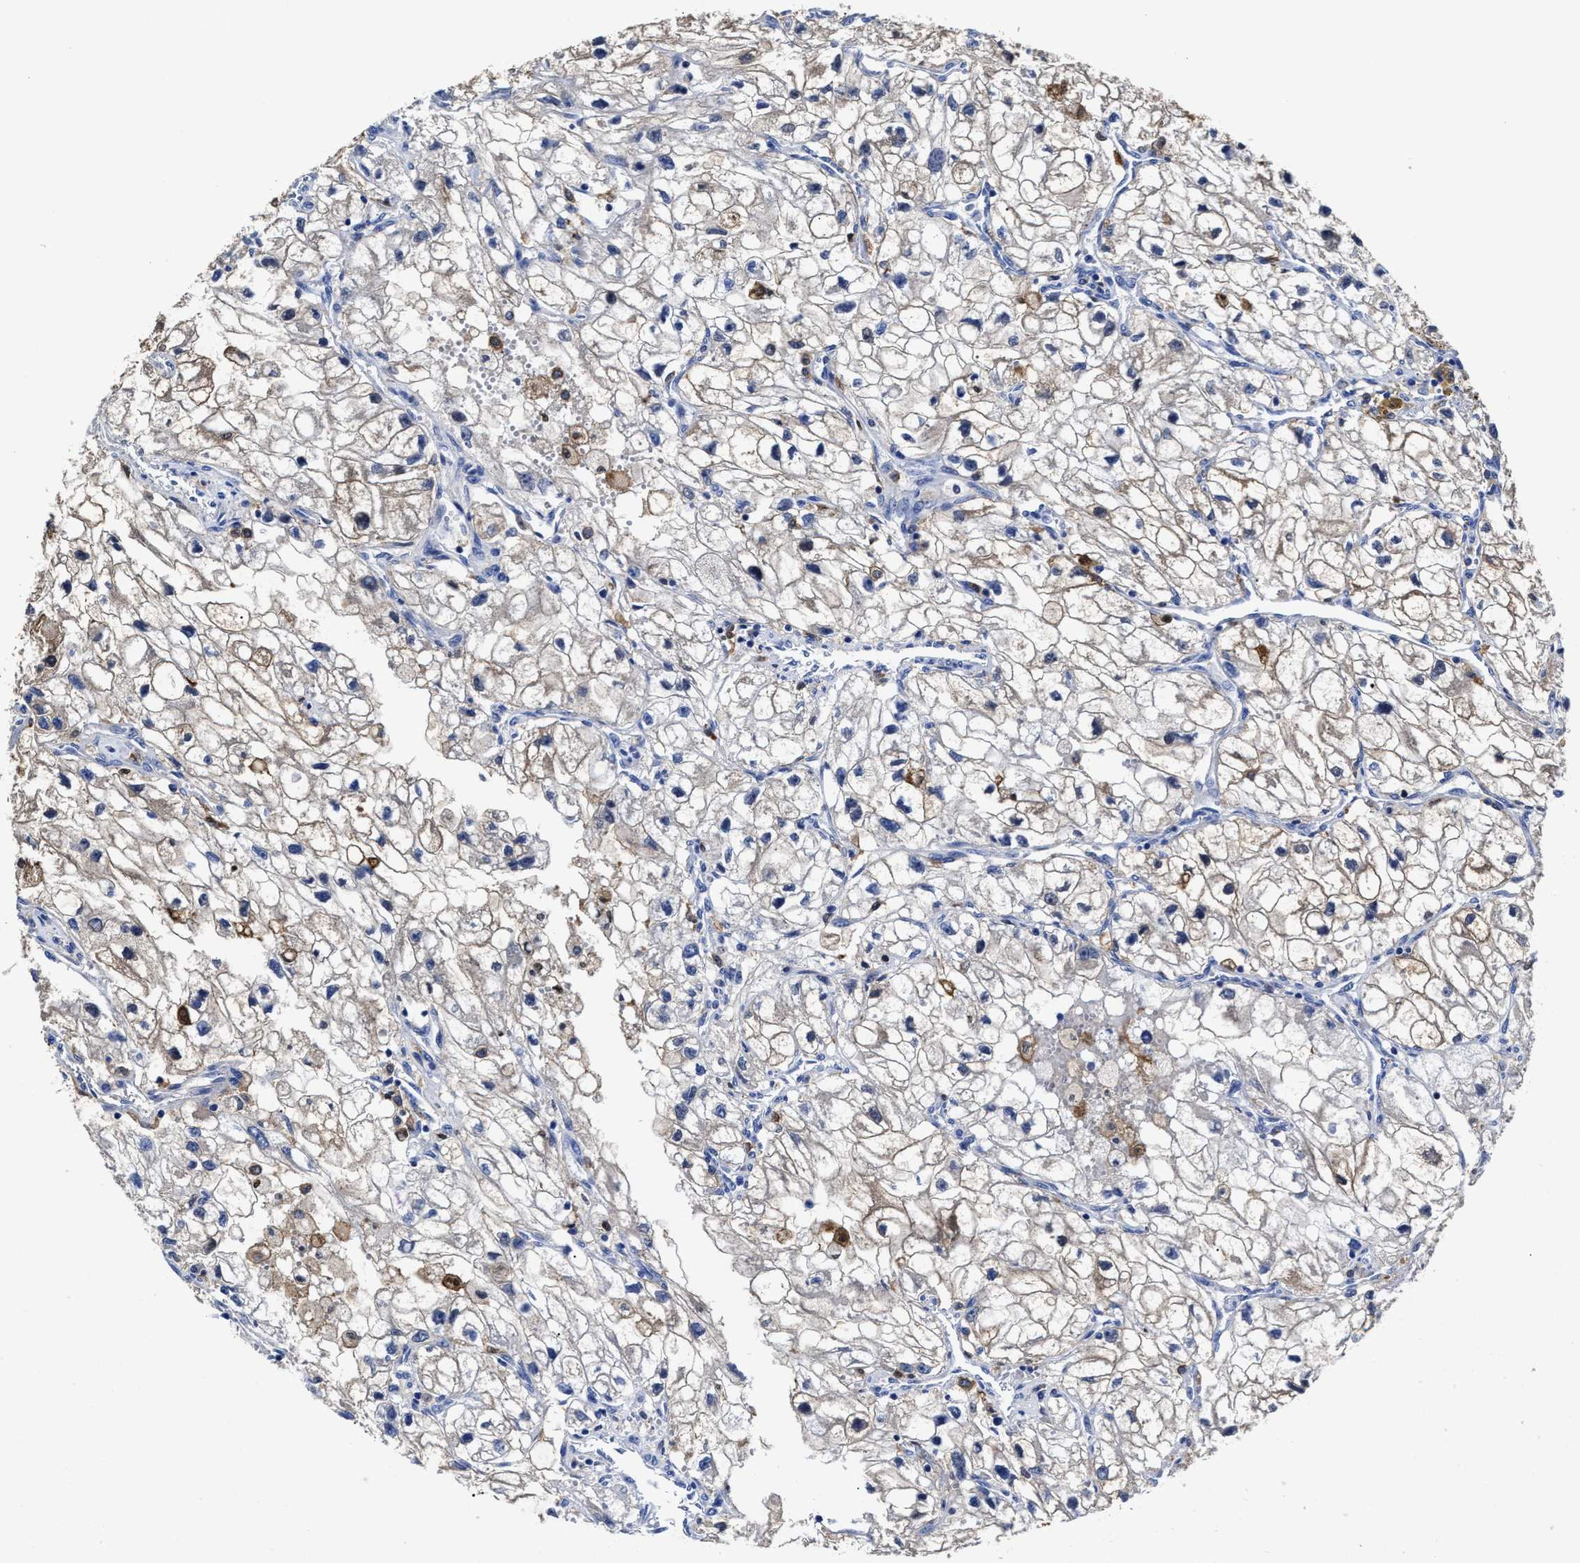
{"staining": {"intensity": "weak", "quantity": "25%-75%", "location": "cytoplasmic/membranous"}, "tissue": "renal cancer", "cell_type": "Tumor cells", "image_type": "cancer", "snomed": [{"axis": "morphology", "description": "Adenocarcinoma, NOS"}, {"axis": "topography", "description": "Kidney"}], "caption": "About 25%-75% of tumor cells in renal adenocarcinoma exhibit weak cytoplasmic/membranous protein staining as visualized by brown immunohistochemical staining.", "gene": "PRPF4B", "patient": {"sex": "female", "age": 70}}